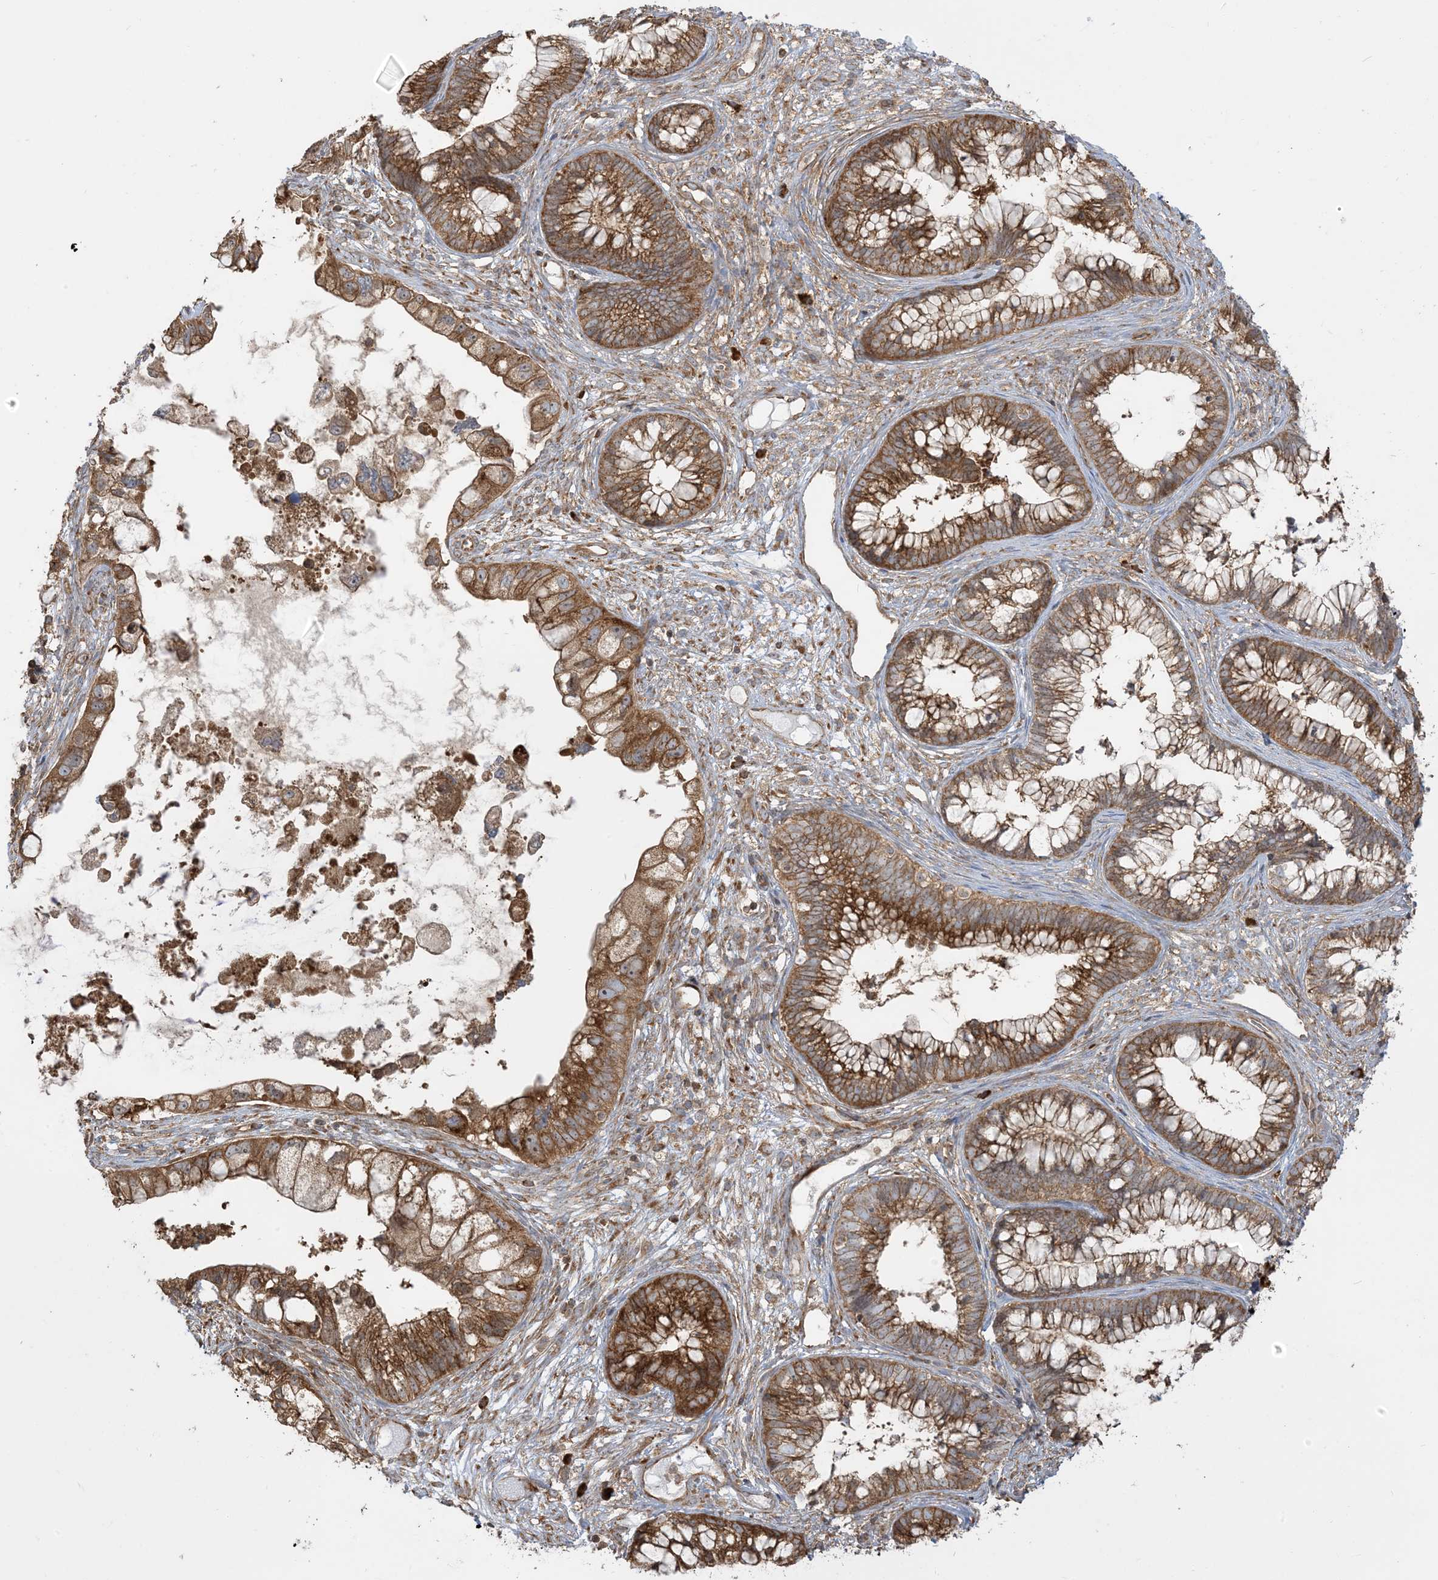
{"staining": {"intensity": "strong", "quantity": ">75%", "location": "cytoplasmic/membranous"}, "tissue": "cervical cancer", "cell_type": "Tumor cells", "image_type": "cancer", "snomed": [{"axis": "morphology", "description": "Adenocarcinoma, NOS"}, {"axis": "topography", "description": "Cervix"}], "caption": "Protein expression analysis of human cervical cancer reveals strong cytoplasmic/membranous expression in approximately >75% of tumor cells. Immunohistochemistry (ihc) stains the protein in brown and the nuclei are stained blue.", "gene": "SRP72", "patient": {"sex": "female", "age": 44}}